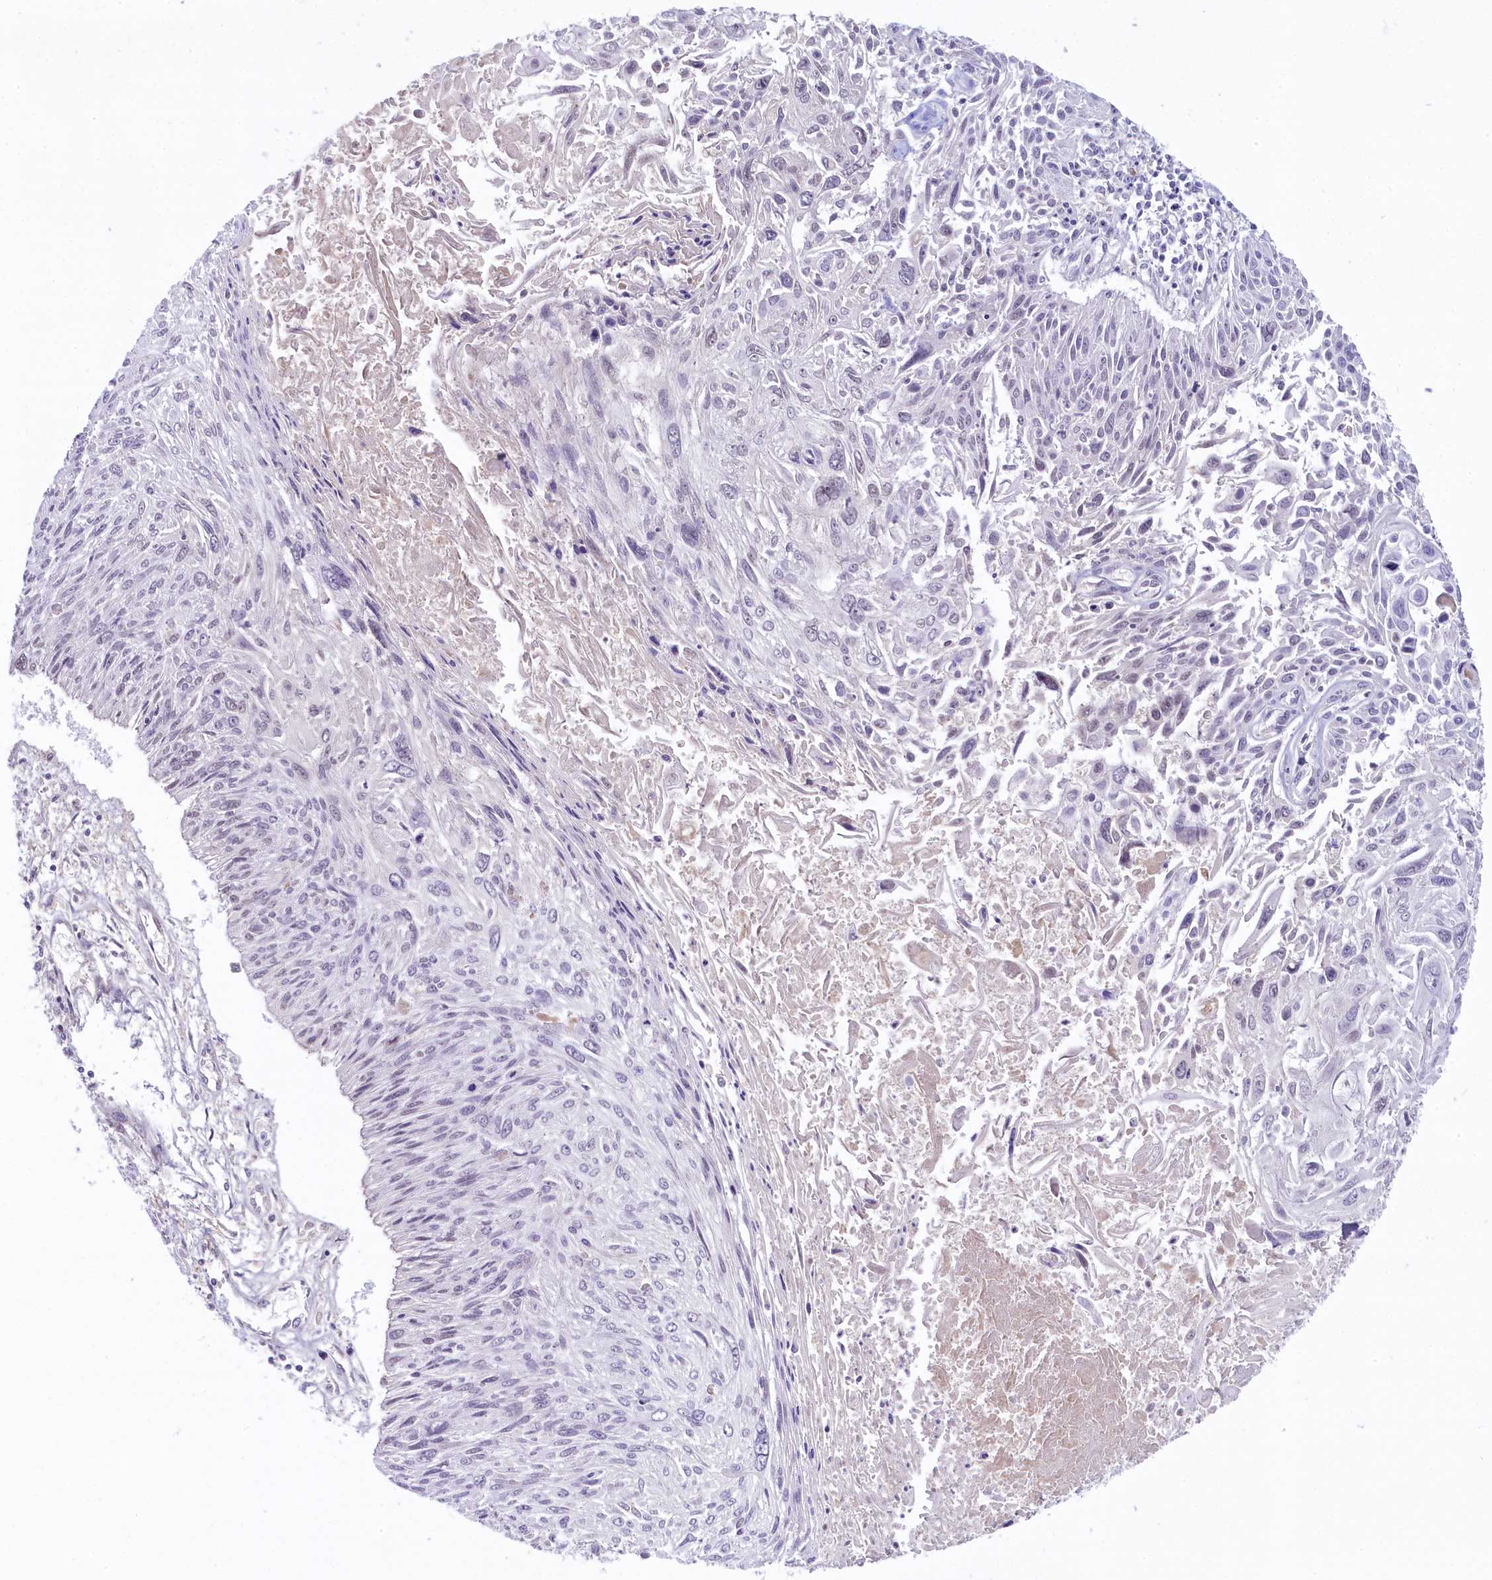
{"staining": {"intensity": "negative", "quantity": "none", "location": "none"}, "tissue": "cervical cancer", "cell_type": "Tumor cells", "image_type": "cancer", "snomed": [{"axis": "morphology", "description": "Squamous cell carcinoma, NOS"}, {"axis": "topography", "description": "Cervix"}], "caption": "An image of cervical cancer (squamous cell carcinoma) stained for a protein demonstrates no brown staining in tumor cells.", "gene": "CRAMP1", "patient": {"sex": "female", "age": 51}}